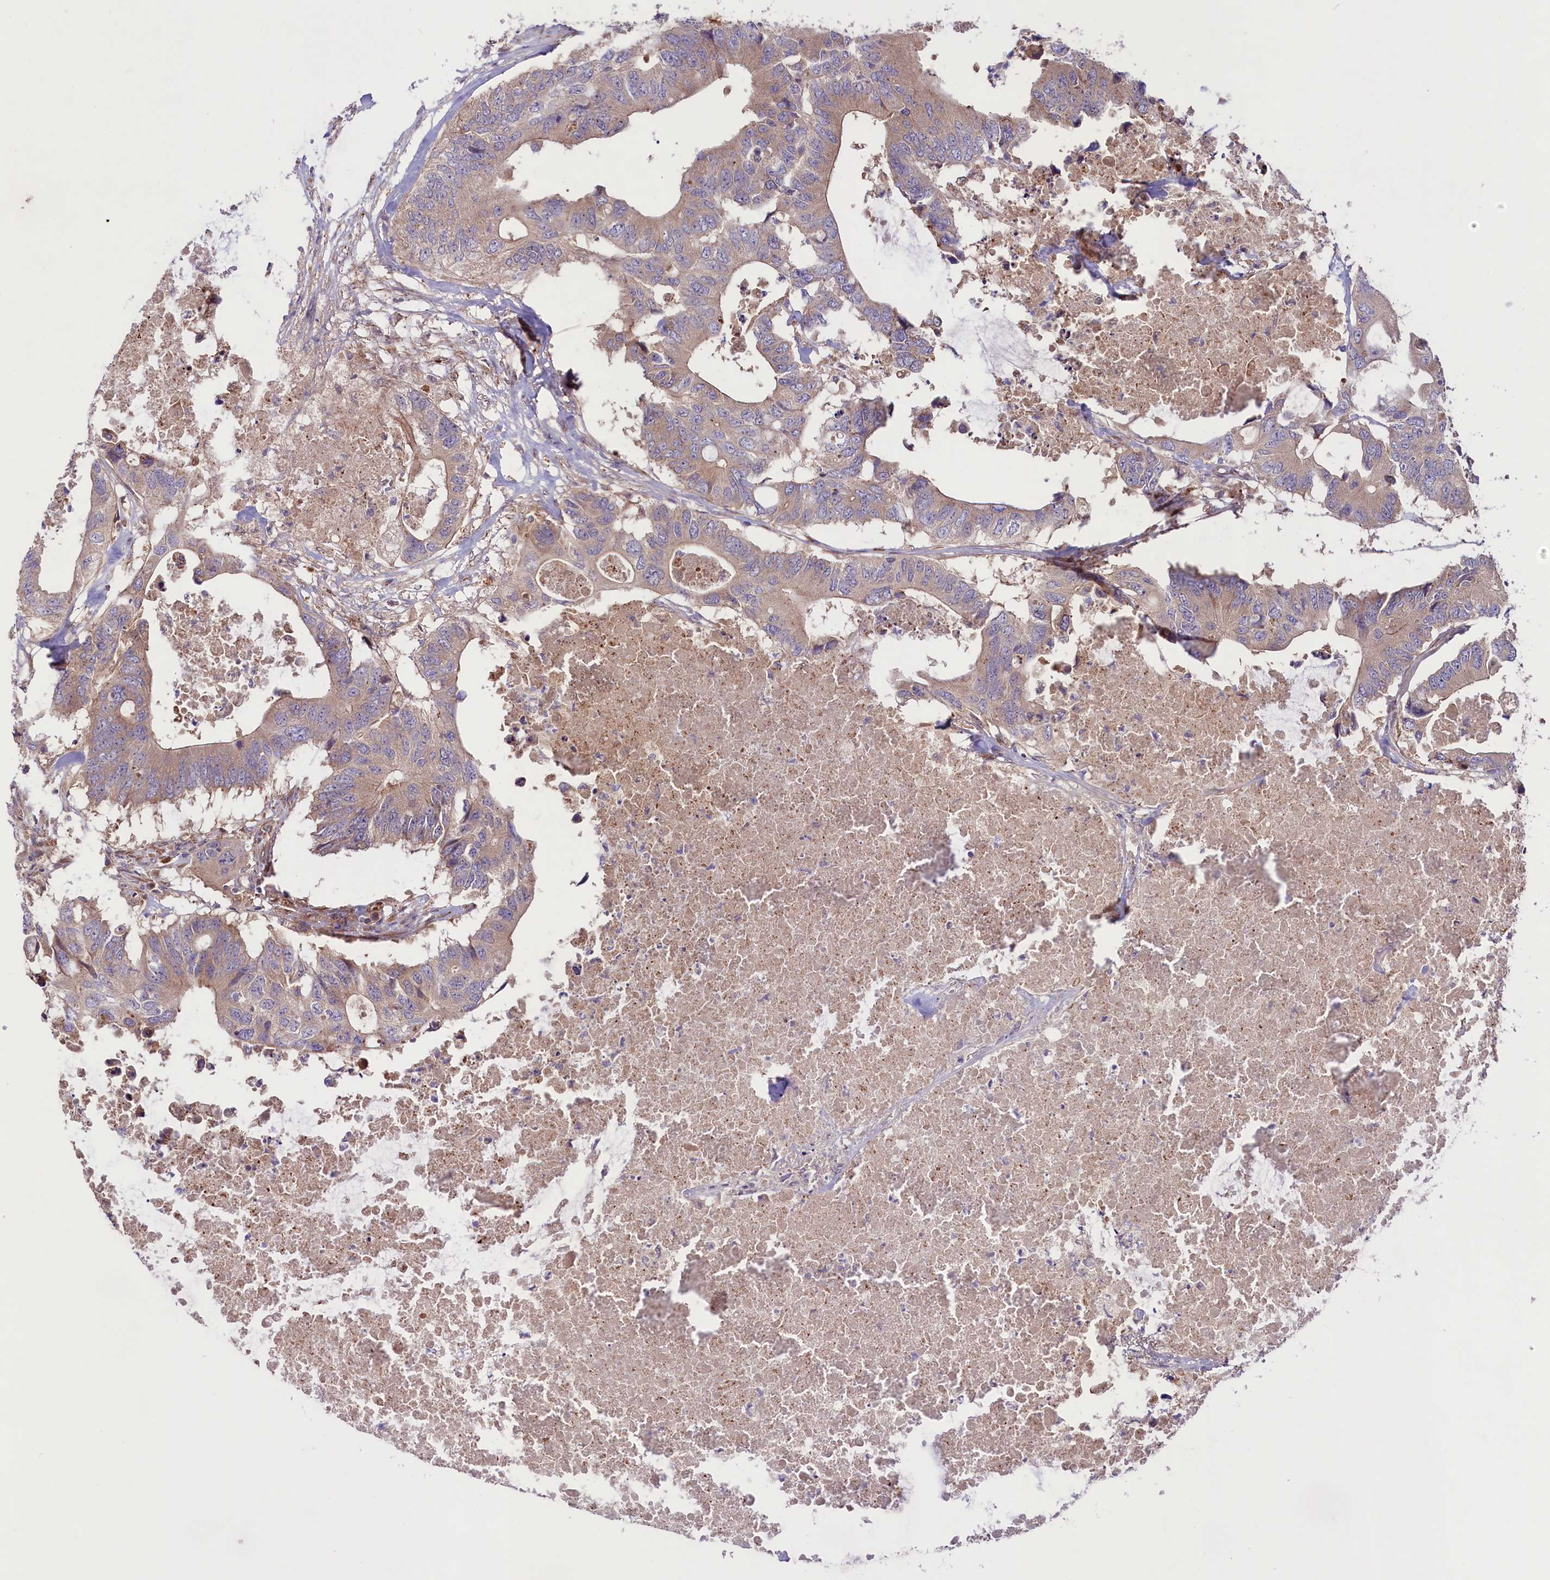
{"staining": {"intensity": "weak", "quantity": "<25%", "location": "cytoplasmic/membranous"}, "tissue": "colorectal cancer", "cell_type": "Tumor cells", "image_type": "cancer", "snomed": [{"axis": "morphology", "description": "Adenocarcinoma, NOS"}, {"axis": "topography", "description": "Colon"}], "caption": "High power microscopy photomicrograph of an immunohistochemistry histopathology image of colorectal adenocarcinoma, revealing no significant staining in tumor cells. (Brightfield microscopy of DAB immunohistochemistry (IHC) at high magnification).", "gene": "COG8", "patient": {"sex": "male", "age": 71}}